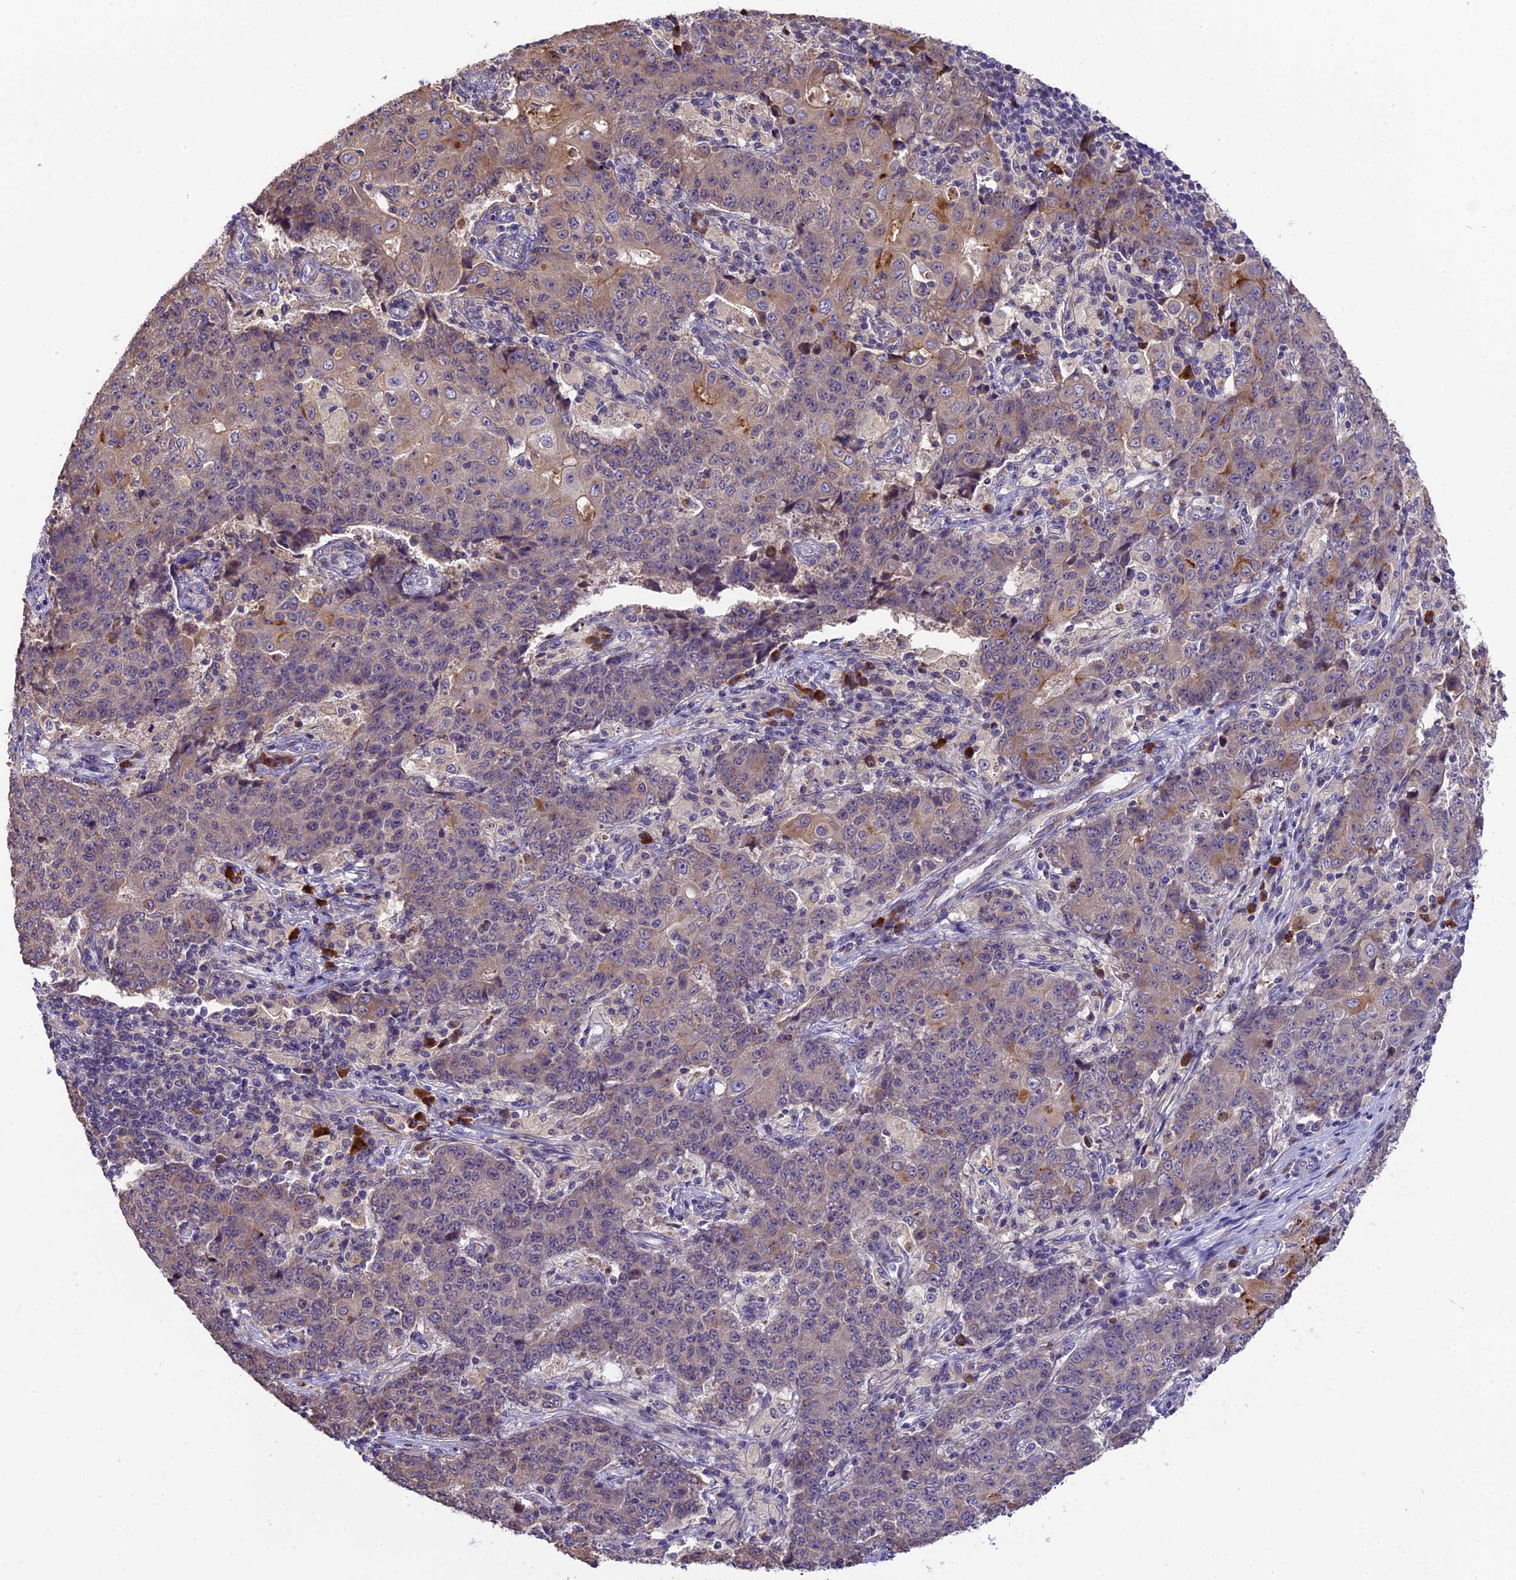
{"staining": {"intensity": "moderate", "quantity": "<25%", "location": "cytoplasmic/membranous"}, "tissue": "ovarian cancer", "cell_type": "Tumor cells", "image_type": "cancer", "snomed": [{"axis": "morphology", "description": "Carcinoma, endometroid"}, {"axis": "topography", "description": "Ovary"}], "caption": "A brown stain labels moderate cytoplasmic/membranous positivity of a protein in ovarian cancer (endometroid carcinoma) tumor cells.", "gene": "ABCC10", "patient": {"sex": "female", "age": 42}}